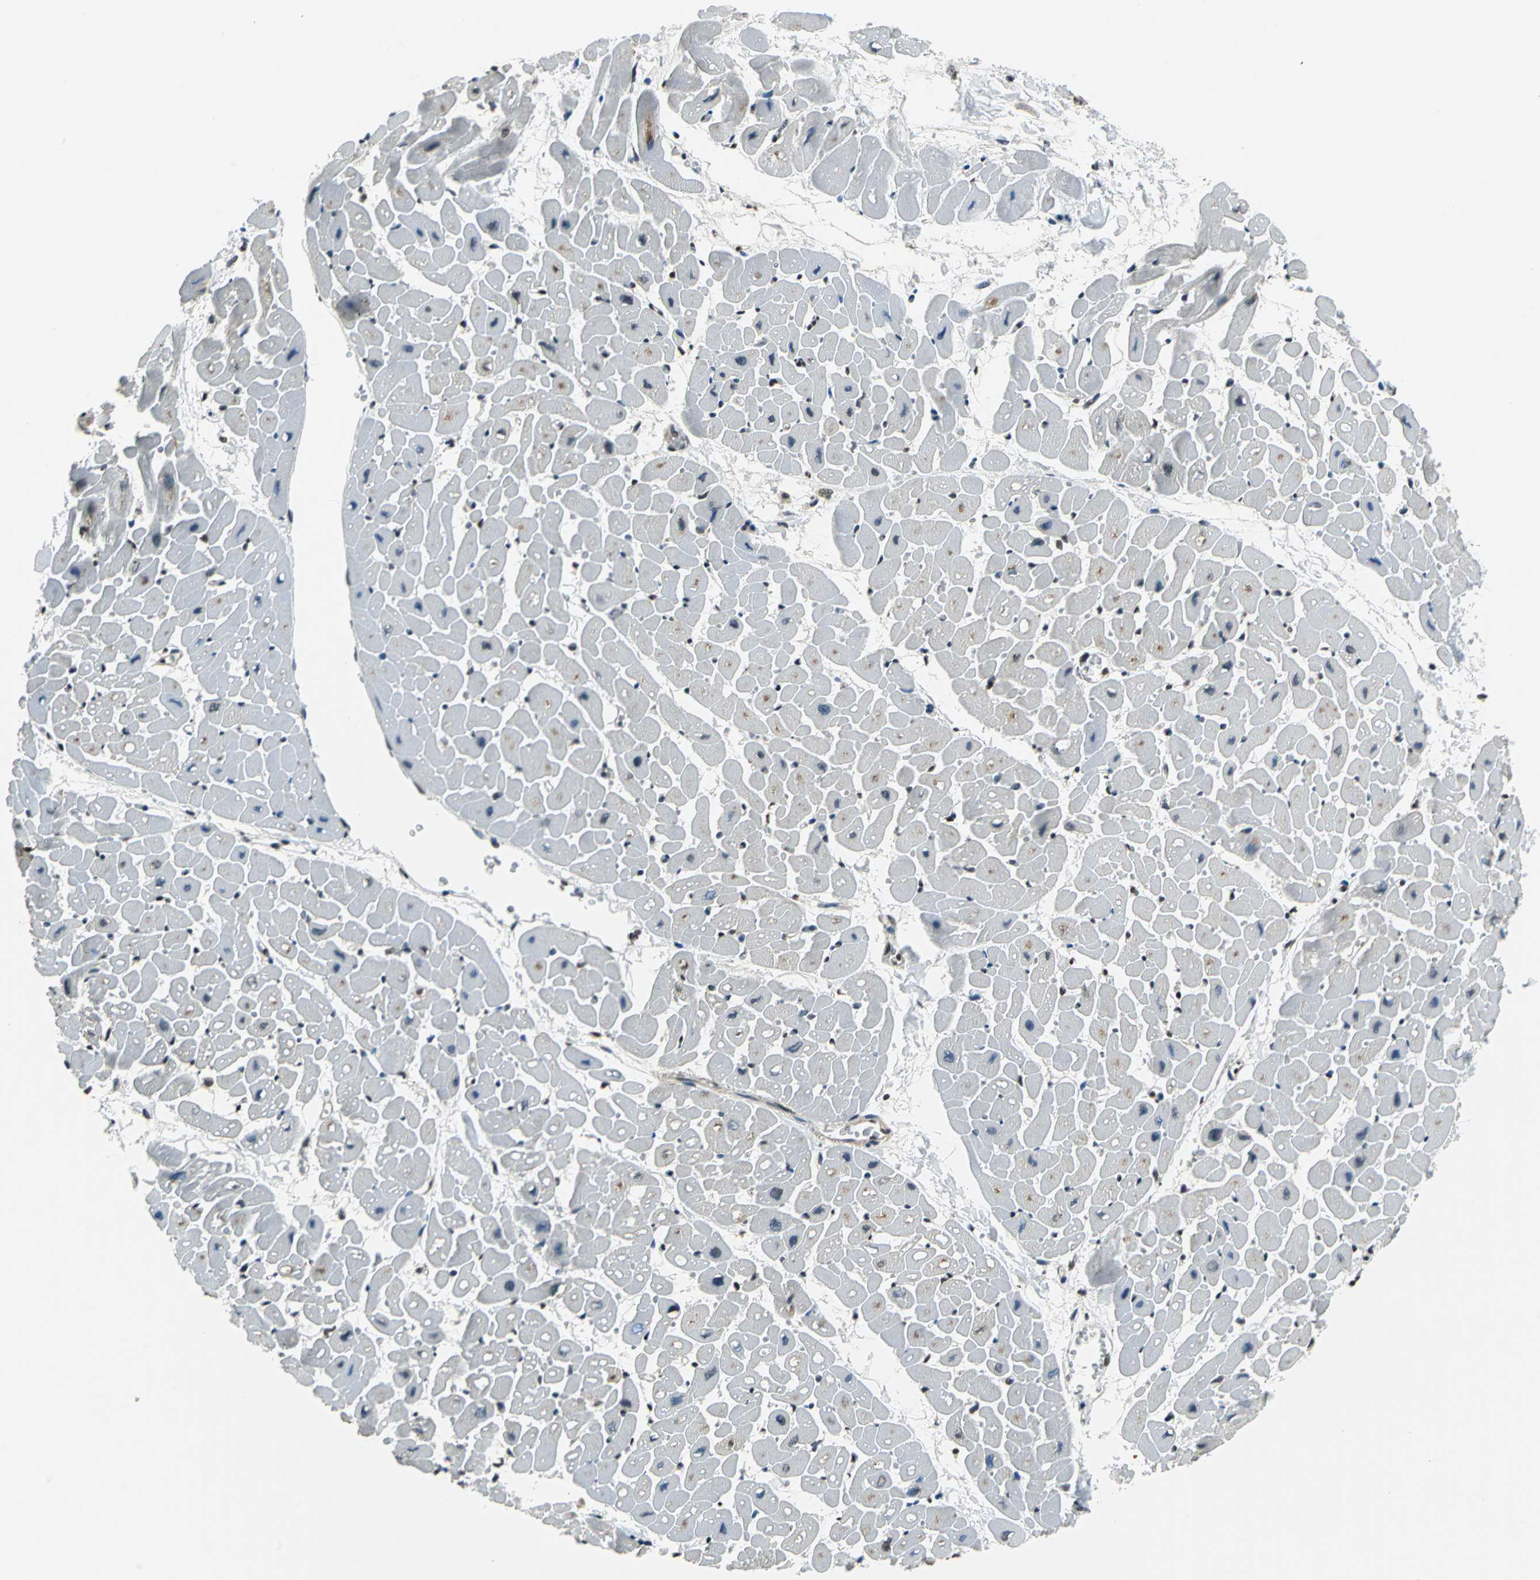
{"staining": {"intensity": "strong", "quantity": "25%-75%", "location": "nuclear"}, "tissue": "heart muscle", "cell_type": "Cardiomyocytes", "image_type": "normal", "snomed": [{"axis": "morphology", "description": "Normal tissue, NOS"}, {"axis": "topography", "description": "Heart"}], "caption": "Immunohistochemistry of benign human heart muscle displays high levels of strong nuclear expression in approximately 25%-75% of cardiomyocytes.", "gene": "RBM14", "patient": {"sex": "male", "age": 45}}